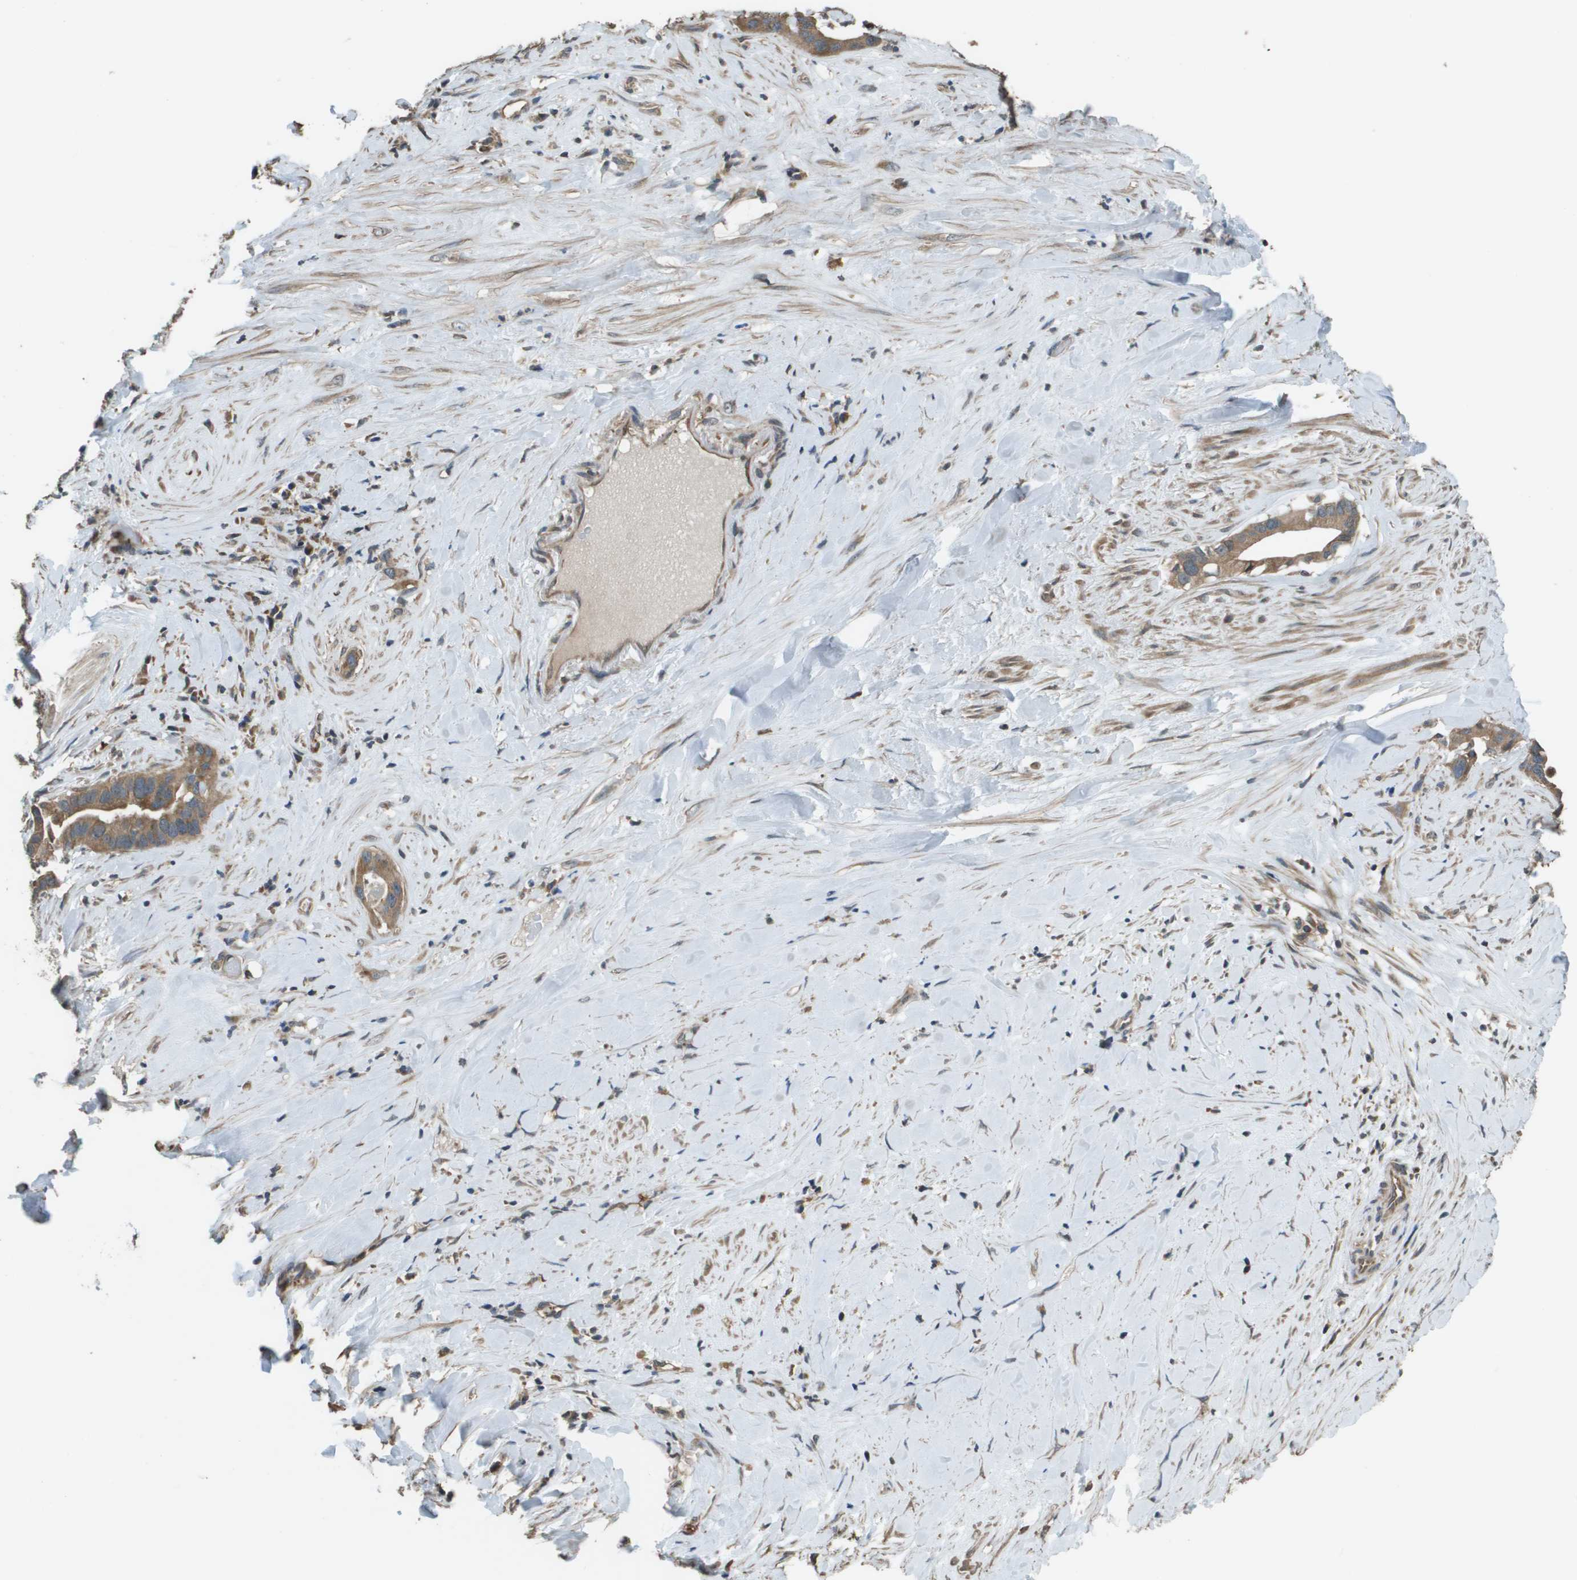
{"staining": {"intensity": "moderate", "quantity": ">75%", "location": "cytoplasmic/membranous"}, "tissue": "liver cancer", "cell_type": "Tumor cells", "image_type": "cancer", "snomed": [{"axis": "morphology", "description": "Cholangiocarcinoma"}, {"axis": "topography", "description": "Liver"}], "caption": "This is an image of IHC staining of liver cholangiocarcinoma, which shows moderate positivity in the cytoplasmic/membranous of tumor cells.", "gene": "PLPBP", "patient": {"sex": "female", "age": 65}}